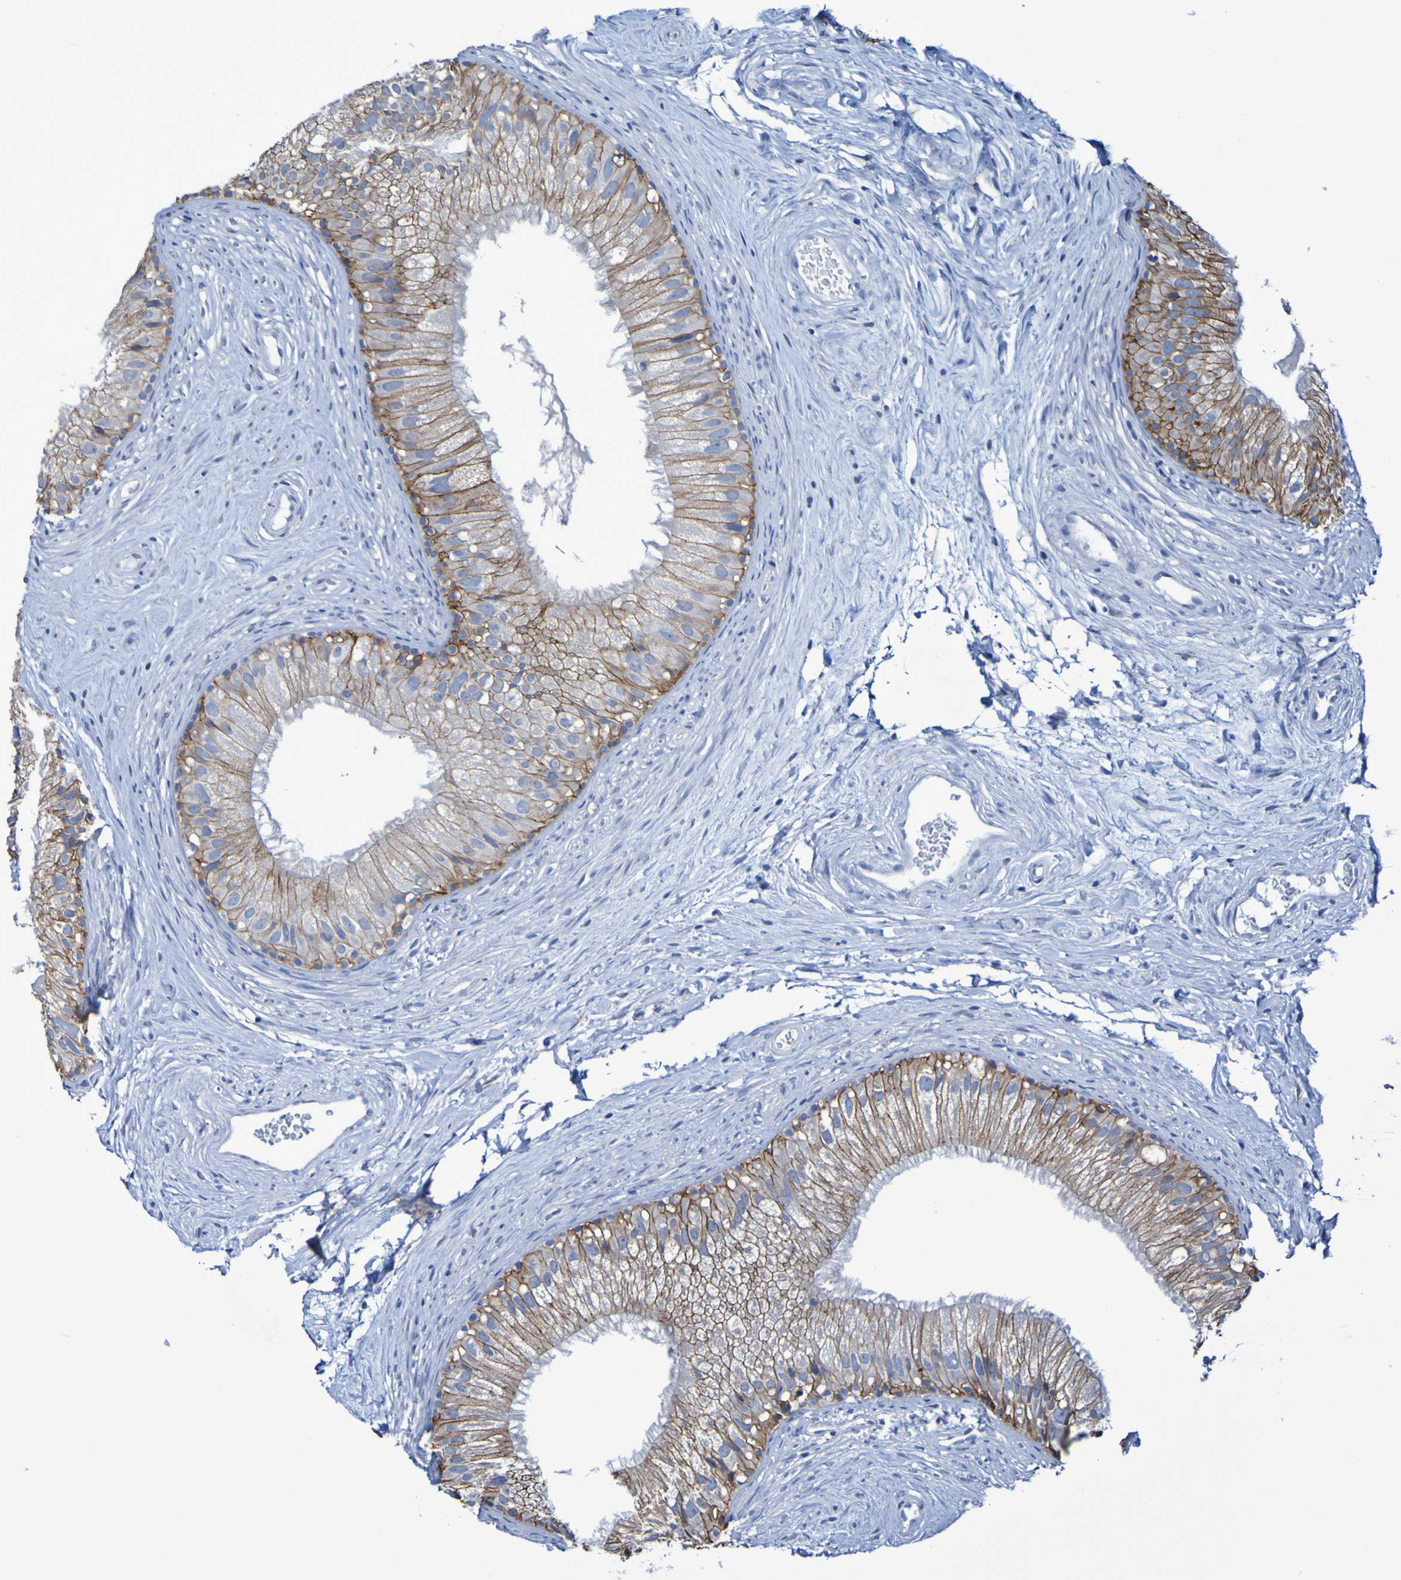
{"staining": {"intensity": "moderate", "quantity": ">75%", "location": "cytoplasmic/membranous"}, "tissue": "epididymis", "cell_type": "Glandular cells", "image_type": "normal", "snomed": [{"axis": "morphology", "description": "Normal tissue, NOS"}, {"axis": "topography", "description": "Epididymis"}], "caption": "Immunohistochemical staining of benign human epididymis exhibits medium levels of moderate cytoplasmic/membranous positivity in about >75% of glandular cells. (brown staining indicates protein expression, while blue staining denotes nuclei).", "gene": "SLC3A2", "patient": {"sex": "male", "age": 56}}